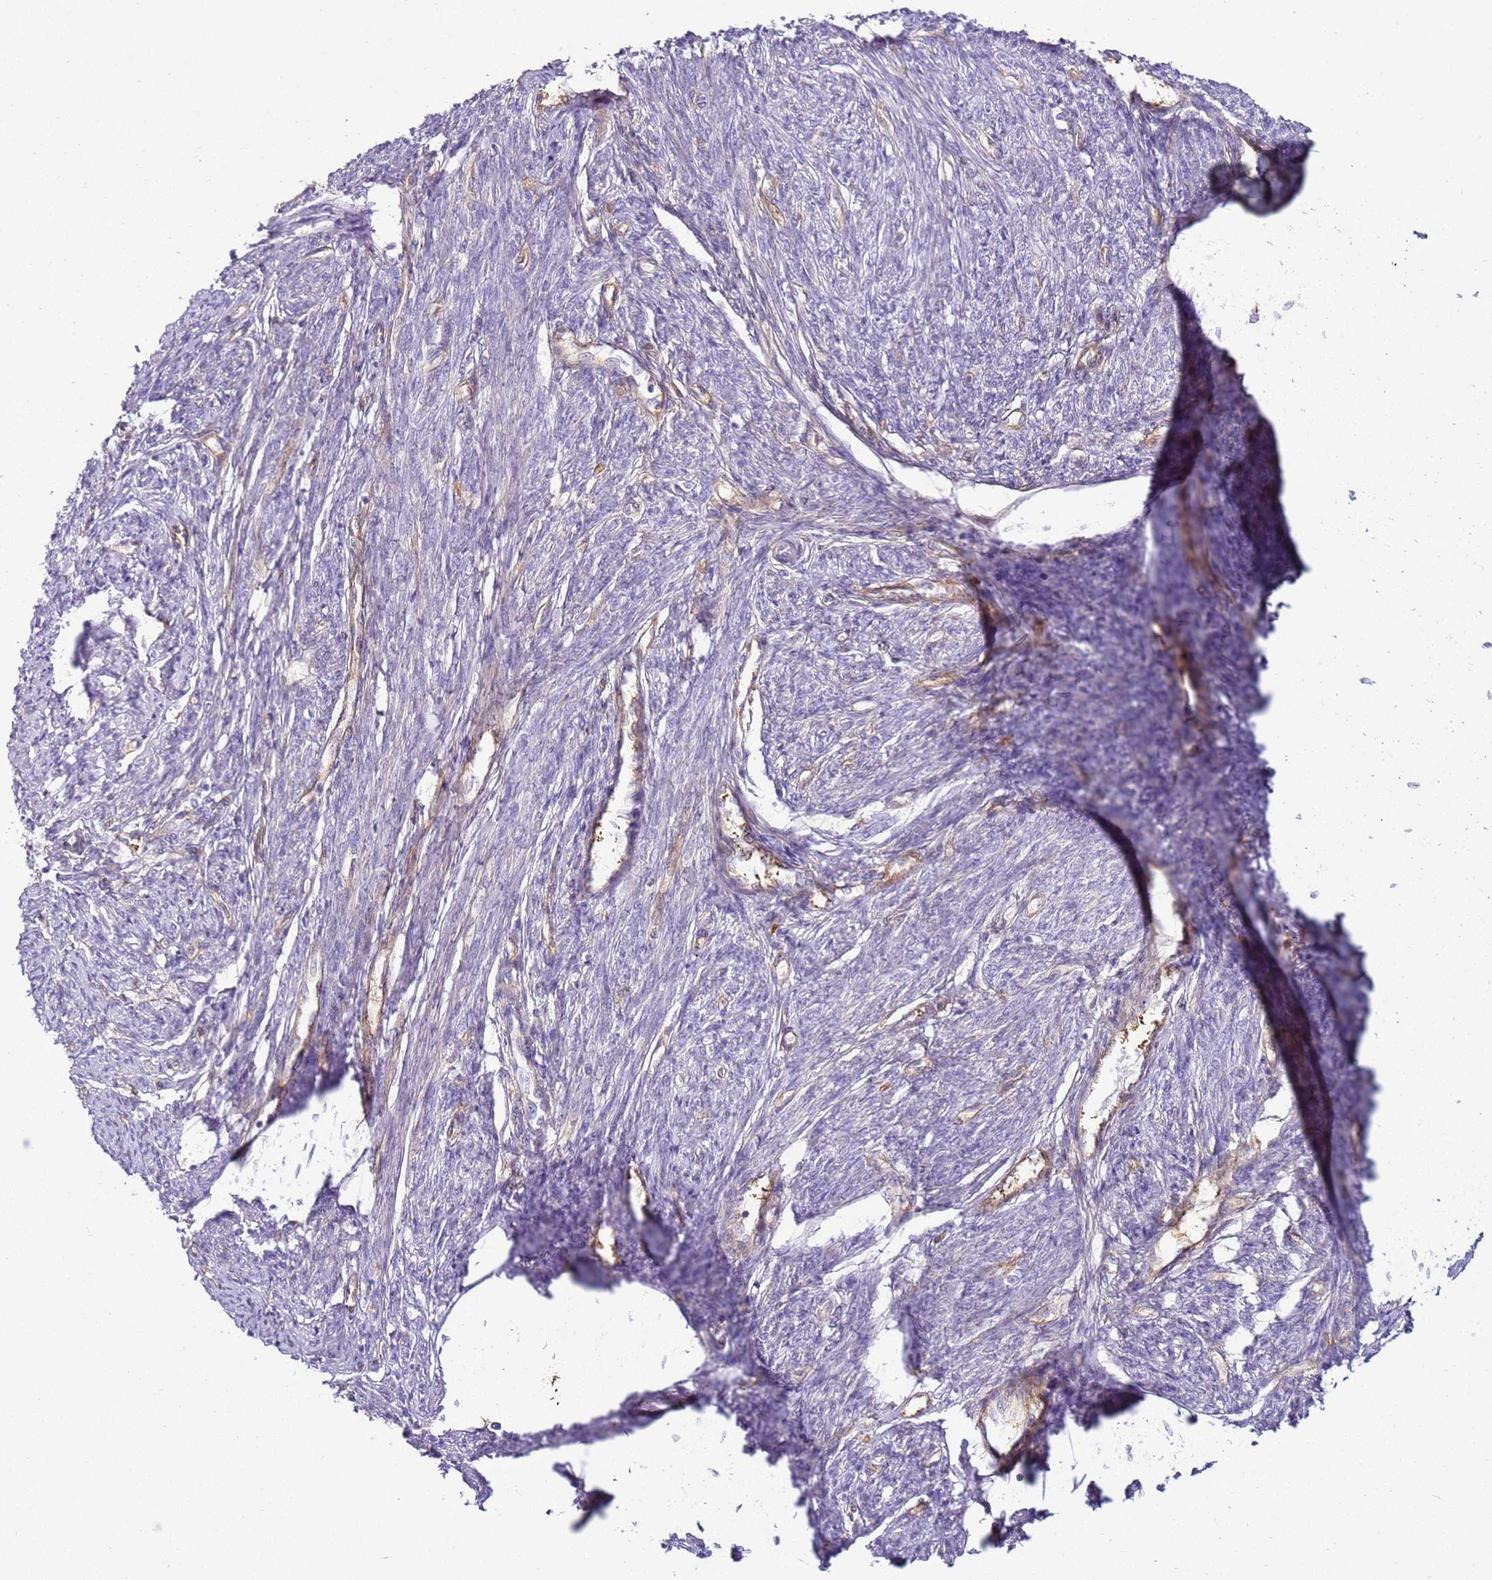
{"staining": {"intensity": "weak", "quantity": "25%-75%", "location": "cytoplasmic/membranous"}, "tissue": "smooth muscle", "cell_type": "Smooth muscle cells", "image_type": "normal", "snomed": [{"axis": "morphology", "description": "Normal tissue, NOS"}, {"axis": "topography", "description": "Smooth muscle"}, {"axis": "topography", "description": "Uterus"}], "caption": "Protein staining of benign smooth muscle shows weak cytoplasmic/membranous positivity in about 25%-75% of smooth muscle cells. The protein of interest is stained brown, and the nuclei are stained in blue (DAB (3,3'-diaminobenzidine) IHC with brightfield microscopy, high magnification).", "gene": "SNX21", "patient": {"sex": "female", "age": 59}}